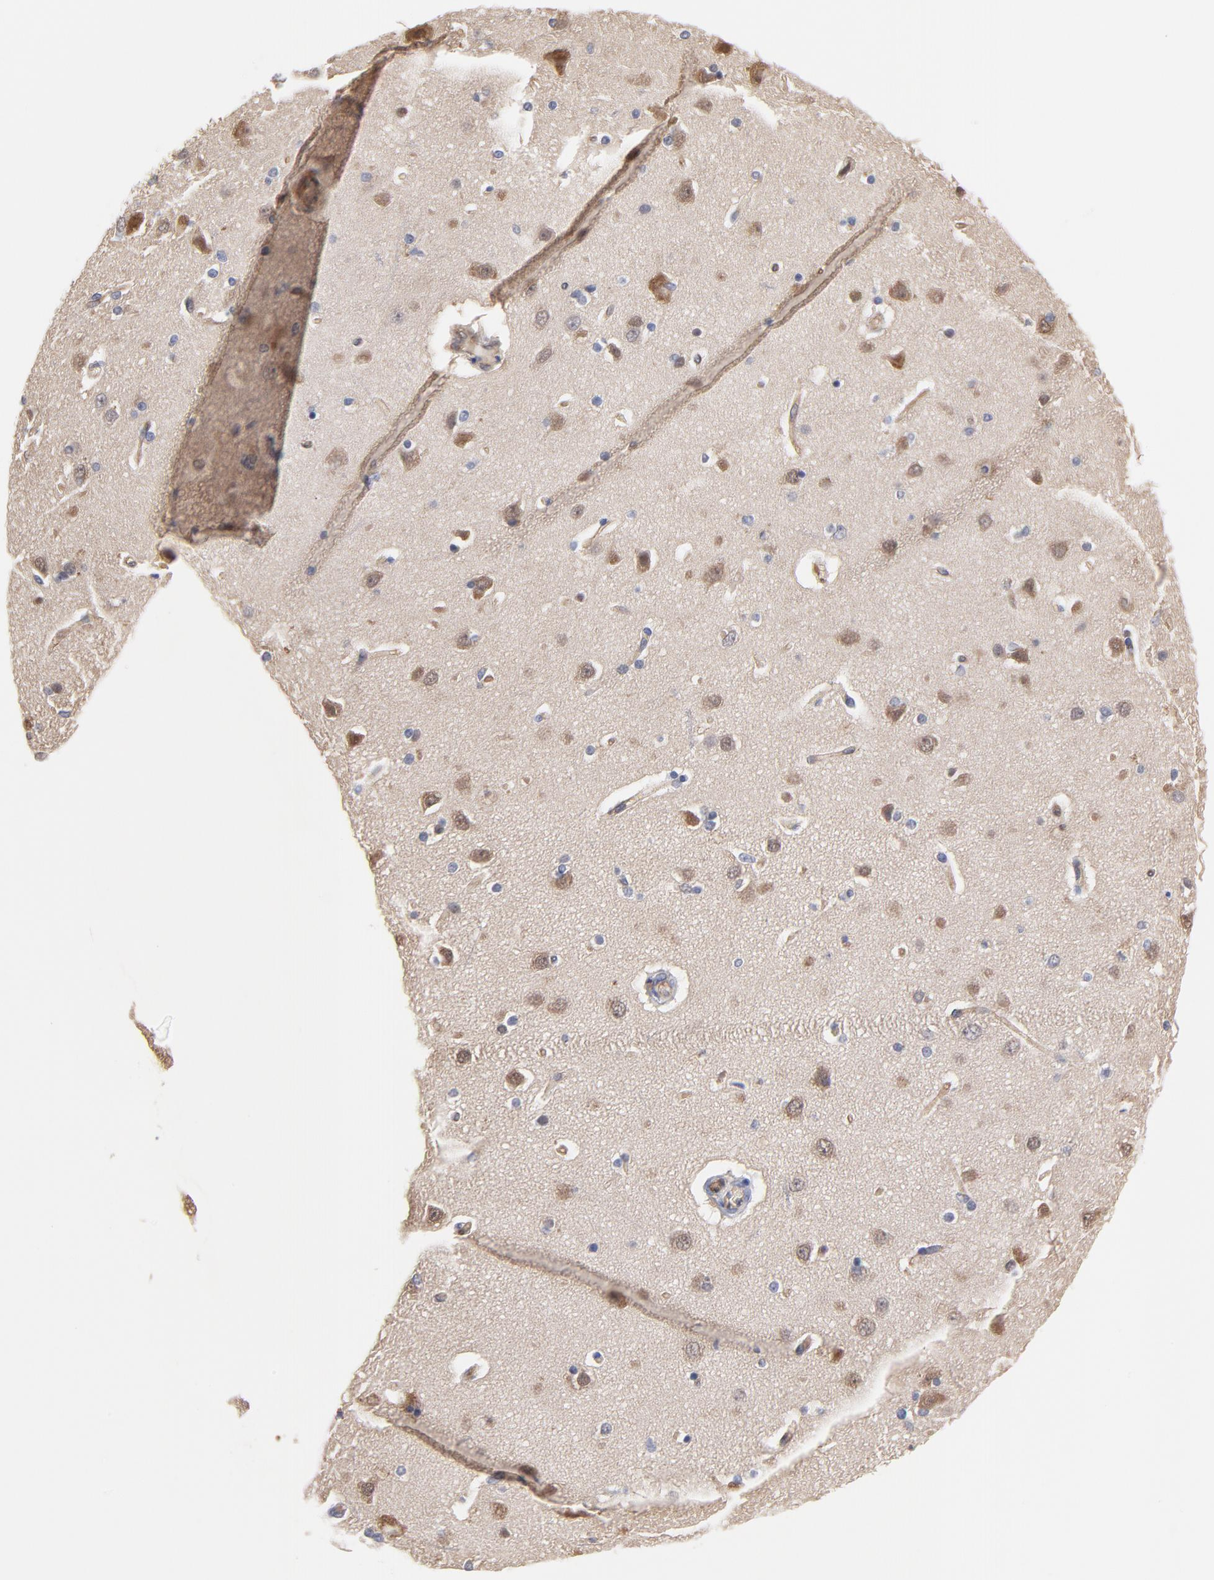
{"staining": {"intensity": "negative", "quantity": "none", "location": "none"}, "tissue": "cerebral cortex", "cell_type": "Endothelial cells", "image_type": "normal", "snomed": [{"axis": "morphology", "description": "Normal tissue, NOS"}, {"axis": "topography", "description": "Cerebral cortex"}], "caption": "DAB (3,3'-diaminobenzidine) immunohistochemical staining of normal cerebral cortex demonstrates no significant expression in endothelial cells.", "gene": "FBXL2", "patient": {"sex": "female", "age": 54}}